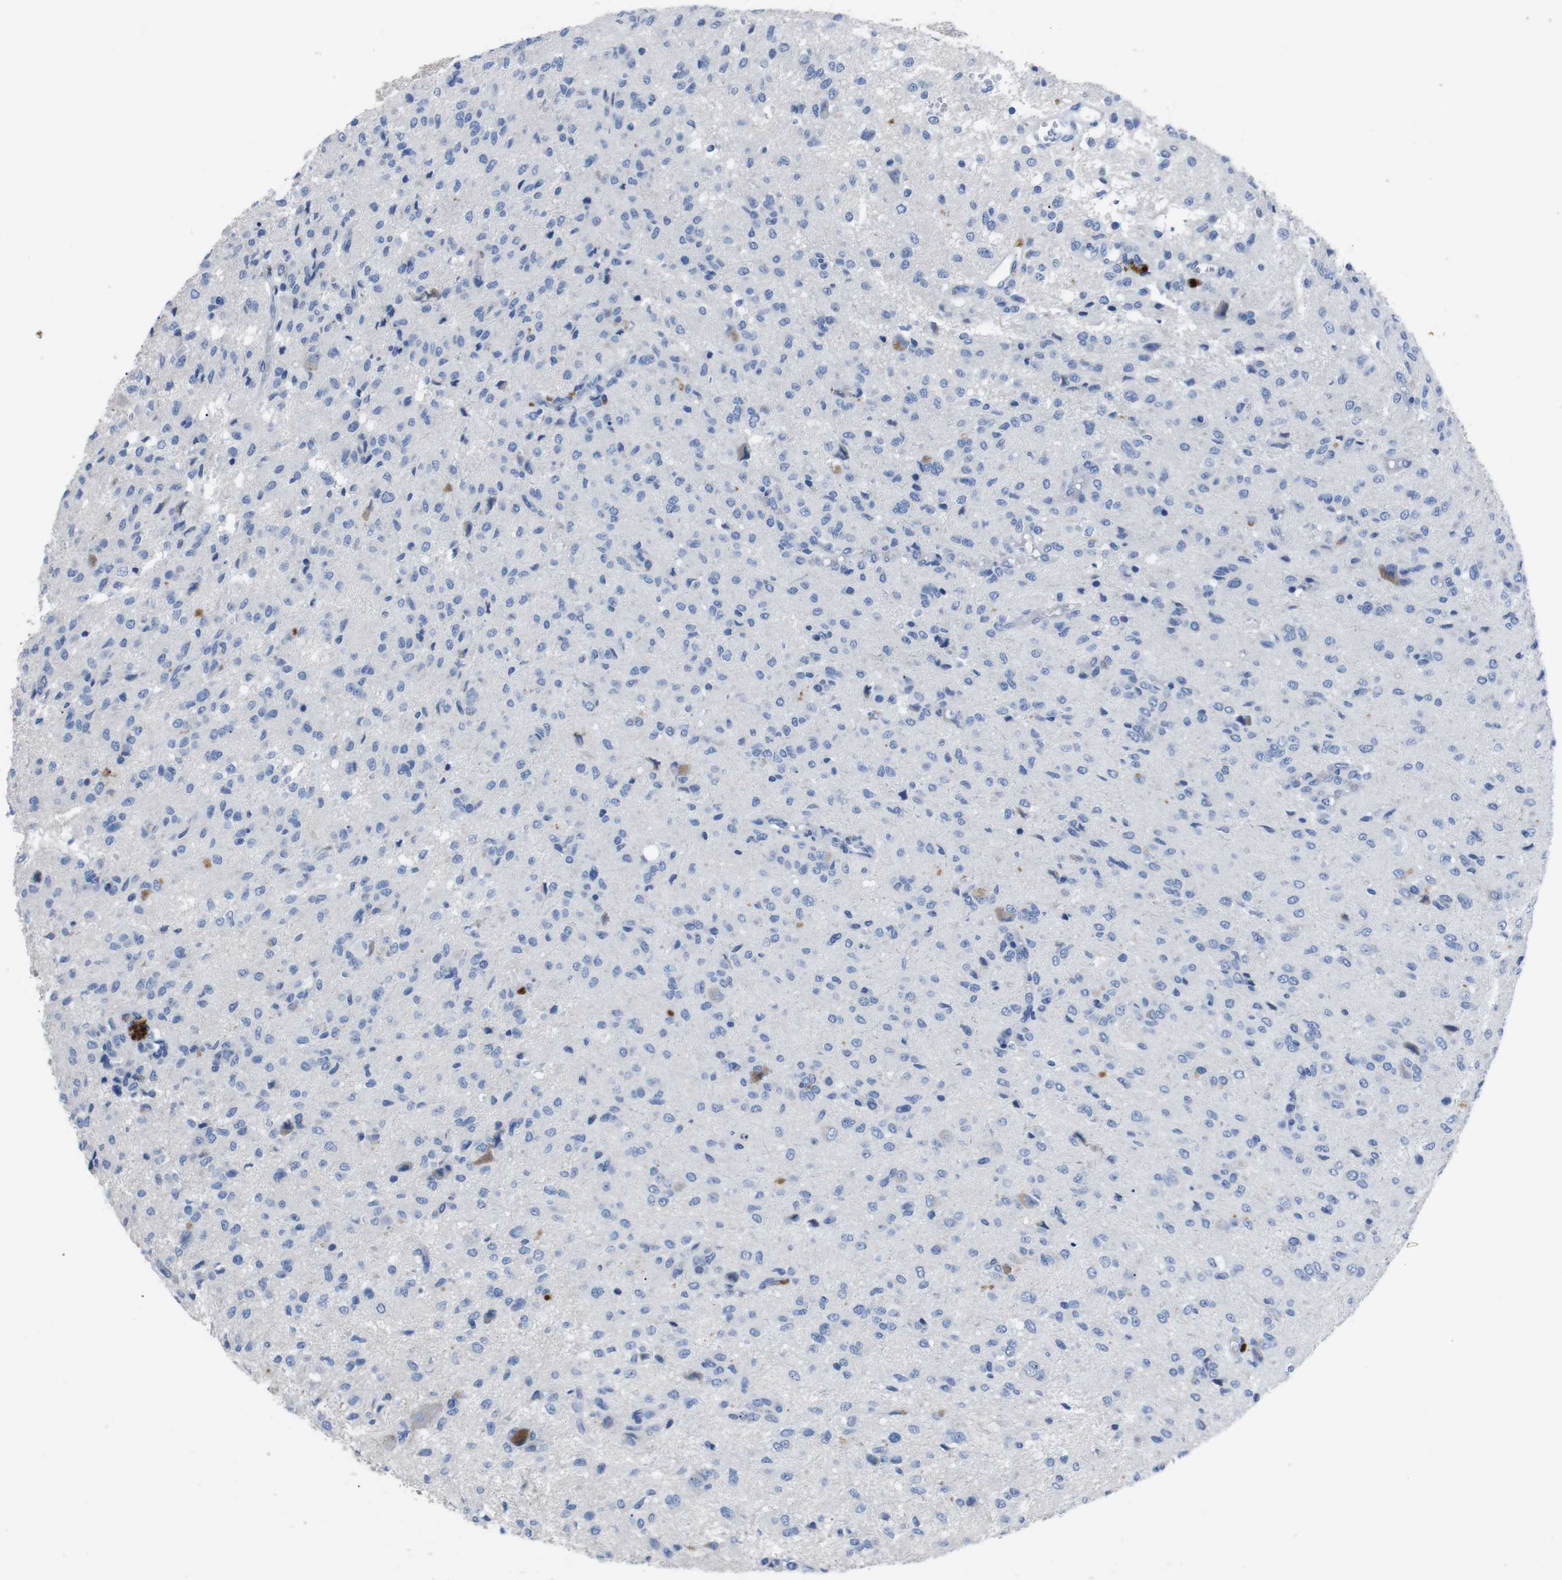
{"staining": {"intensity": "negative", "quantity": "none", "location": "none"}, "tissue": "glioma", "cell_type": "Tumor cells", "image_type": "cancer", "snomed": [{"axis": "morphology", "description": "Glioma, malignant, High grade"}, {"axis": "topography", "description": "Brain"}], "caption": "The image exhibits no significant staining in tumor cells of glioma.", "gene": "GJB2", "patient": {"sex": "female", "age": 59}}